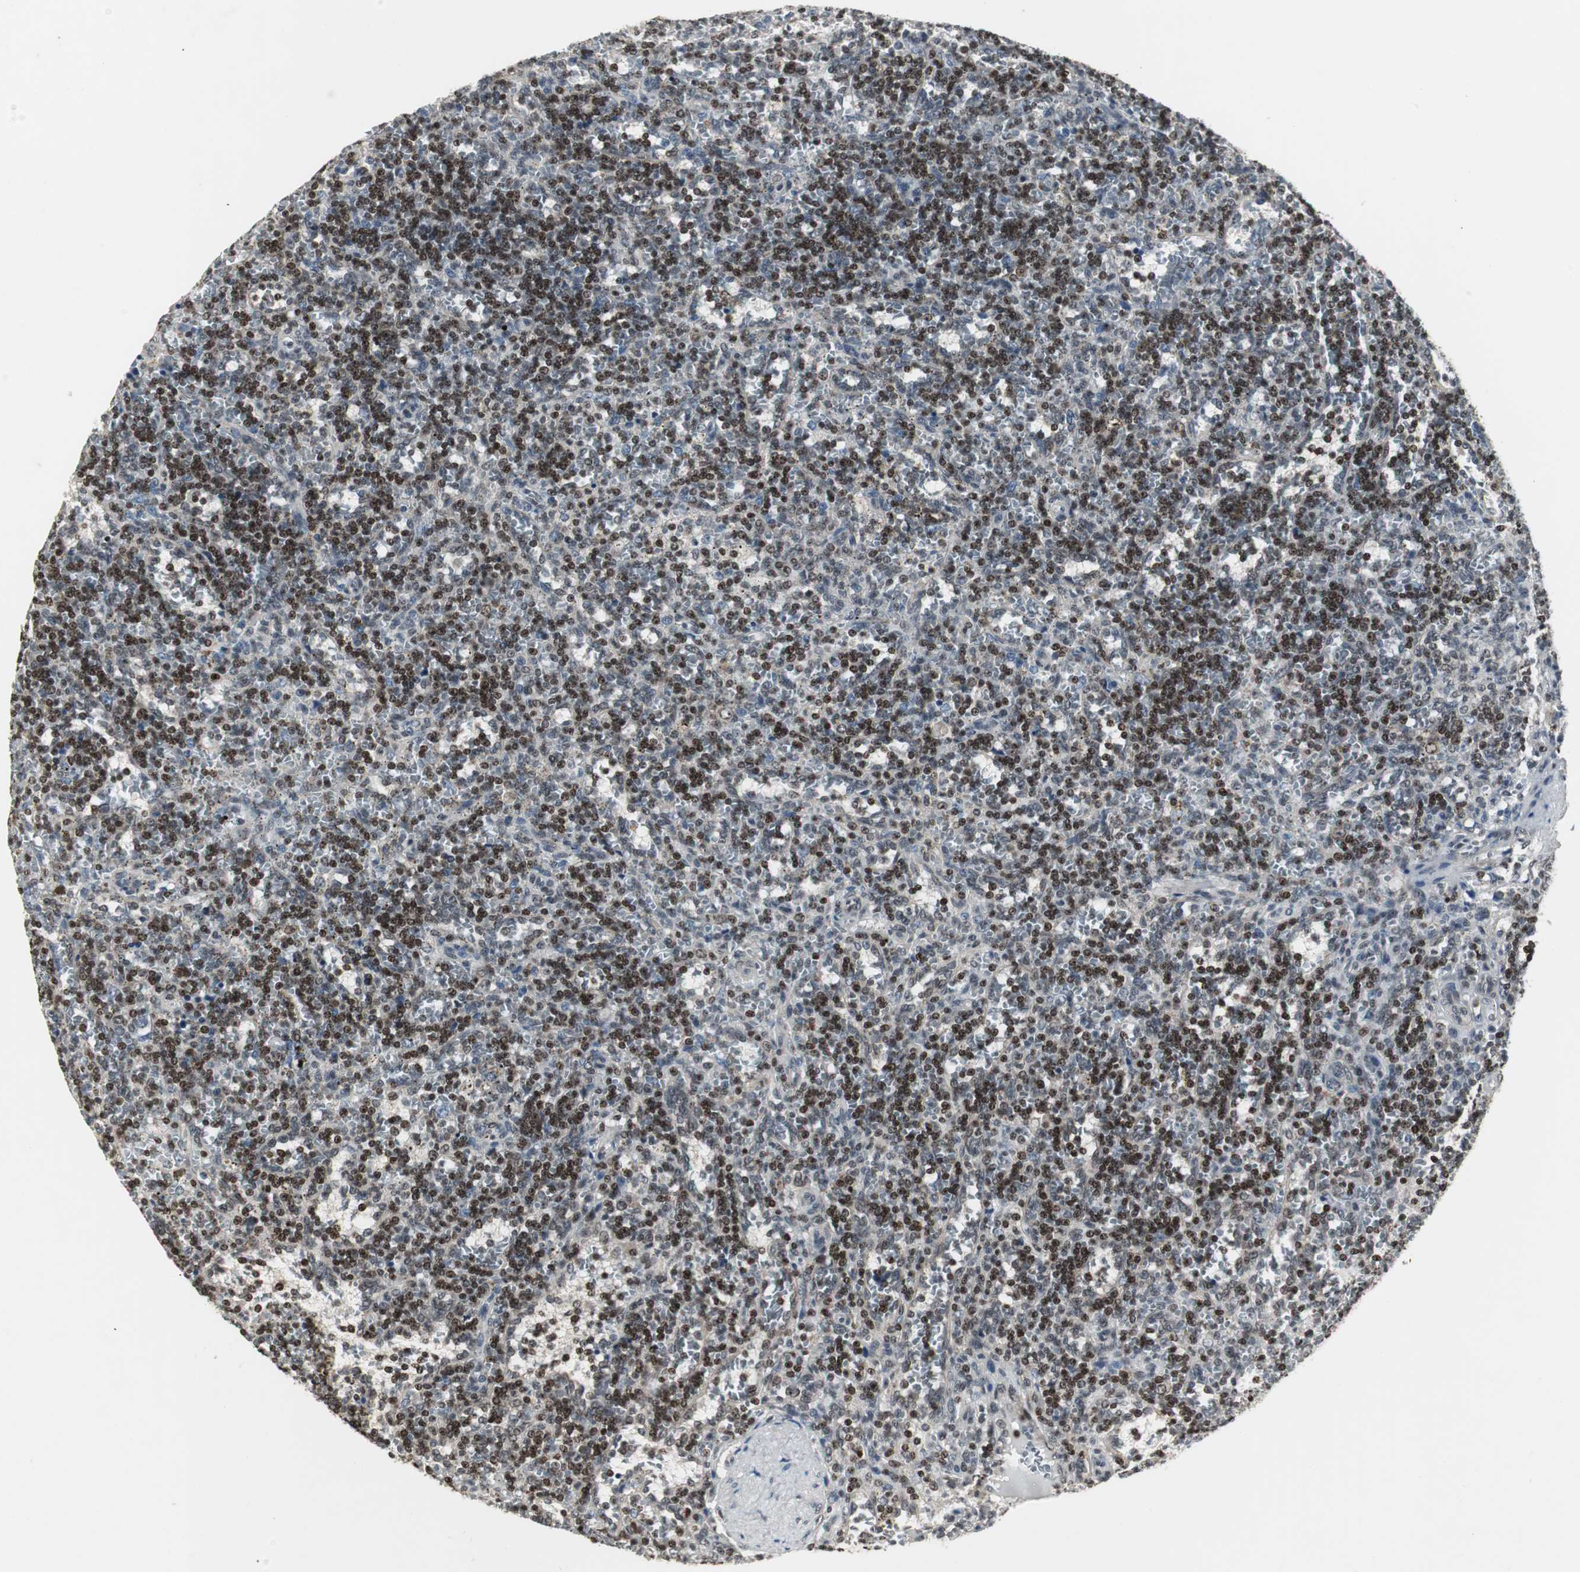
{"staining": {"intensity": "strong", "quantity": "25%-75%", "location": "nuclear"}, "tissue": "lymphoma", "cell_type": "Tumor cells", "image_type": "cancer", "snomed": [{"axis": "morphology", "description": "Malignant lymphoma, non-Hodgkin's type, Low grade"}, {"axis": "topography", "description": "Spleen"}], "caption": "Immunohistochemical staining of human lymphoma shows high levels of strong nuclear staining in about 25%-75% of tumor cells. (Brightfield microscopy of DAB IHC at high magnification).", "gene": "MPG", "patient": {"sex": "male", "age": 73}}